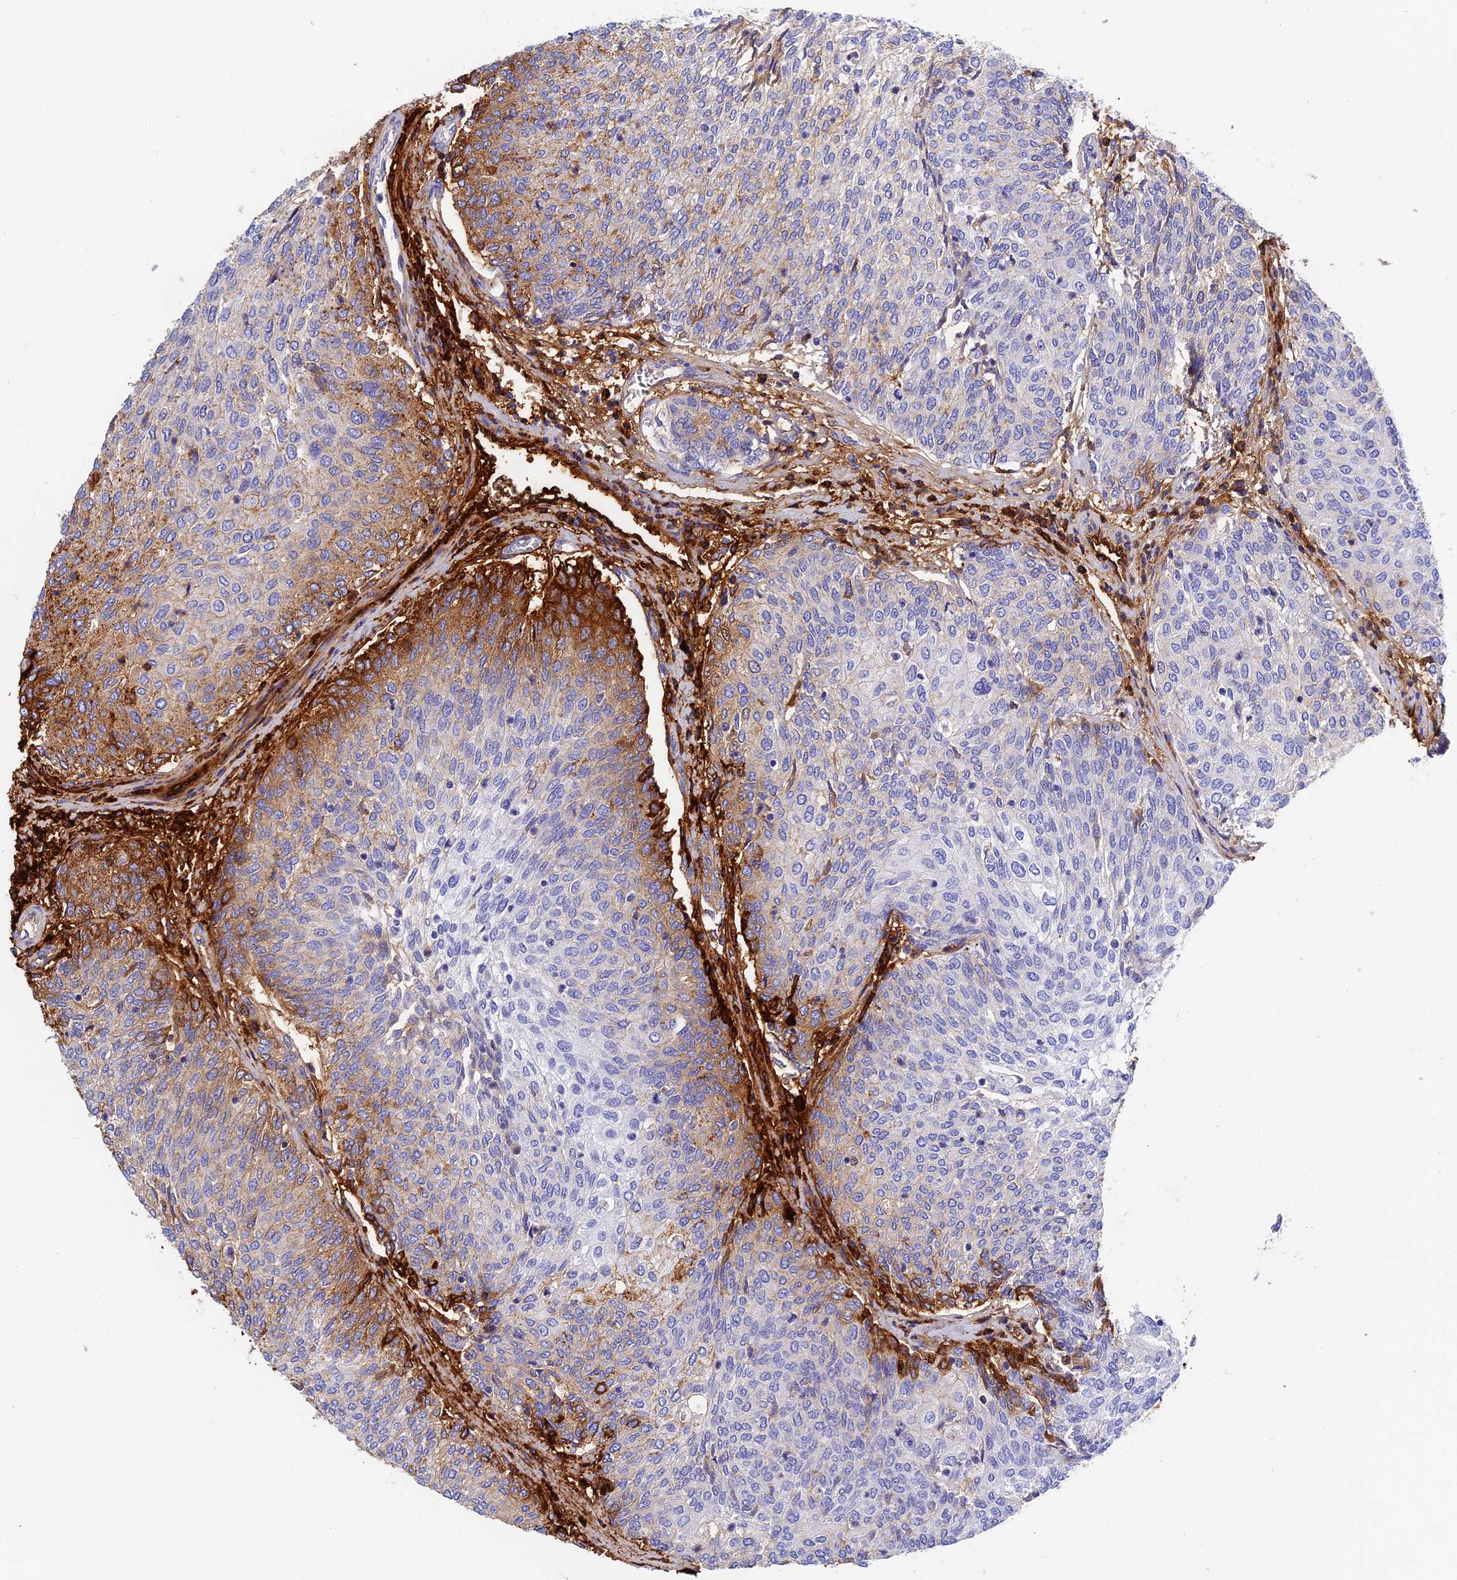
{"staining": {"intensity": "strong", "quantity": "<25%", "location": "cytoplasmic/membranous"}, "tissue": "urothelial cancer", "cell_type": "Tumor cells", "image_type": "cancer", "snomed": [{"axis": "morphology", "description": "Urothelial carcinoma, High grade"}, {"axis": "topography", "description": "Urinary bladder"}], "caption": "A histopathology image showing strong cytoplasmic/membranous staining in approximately <25% of tumor cells in urothelial cancer, as visualized by brown immunohistochemical staining.", "gene": "ITIH1", "patient": {"sex": "female", "age": 79}}